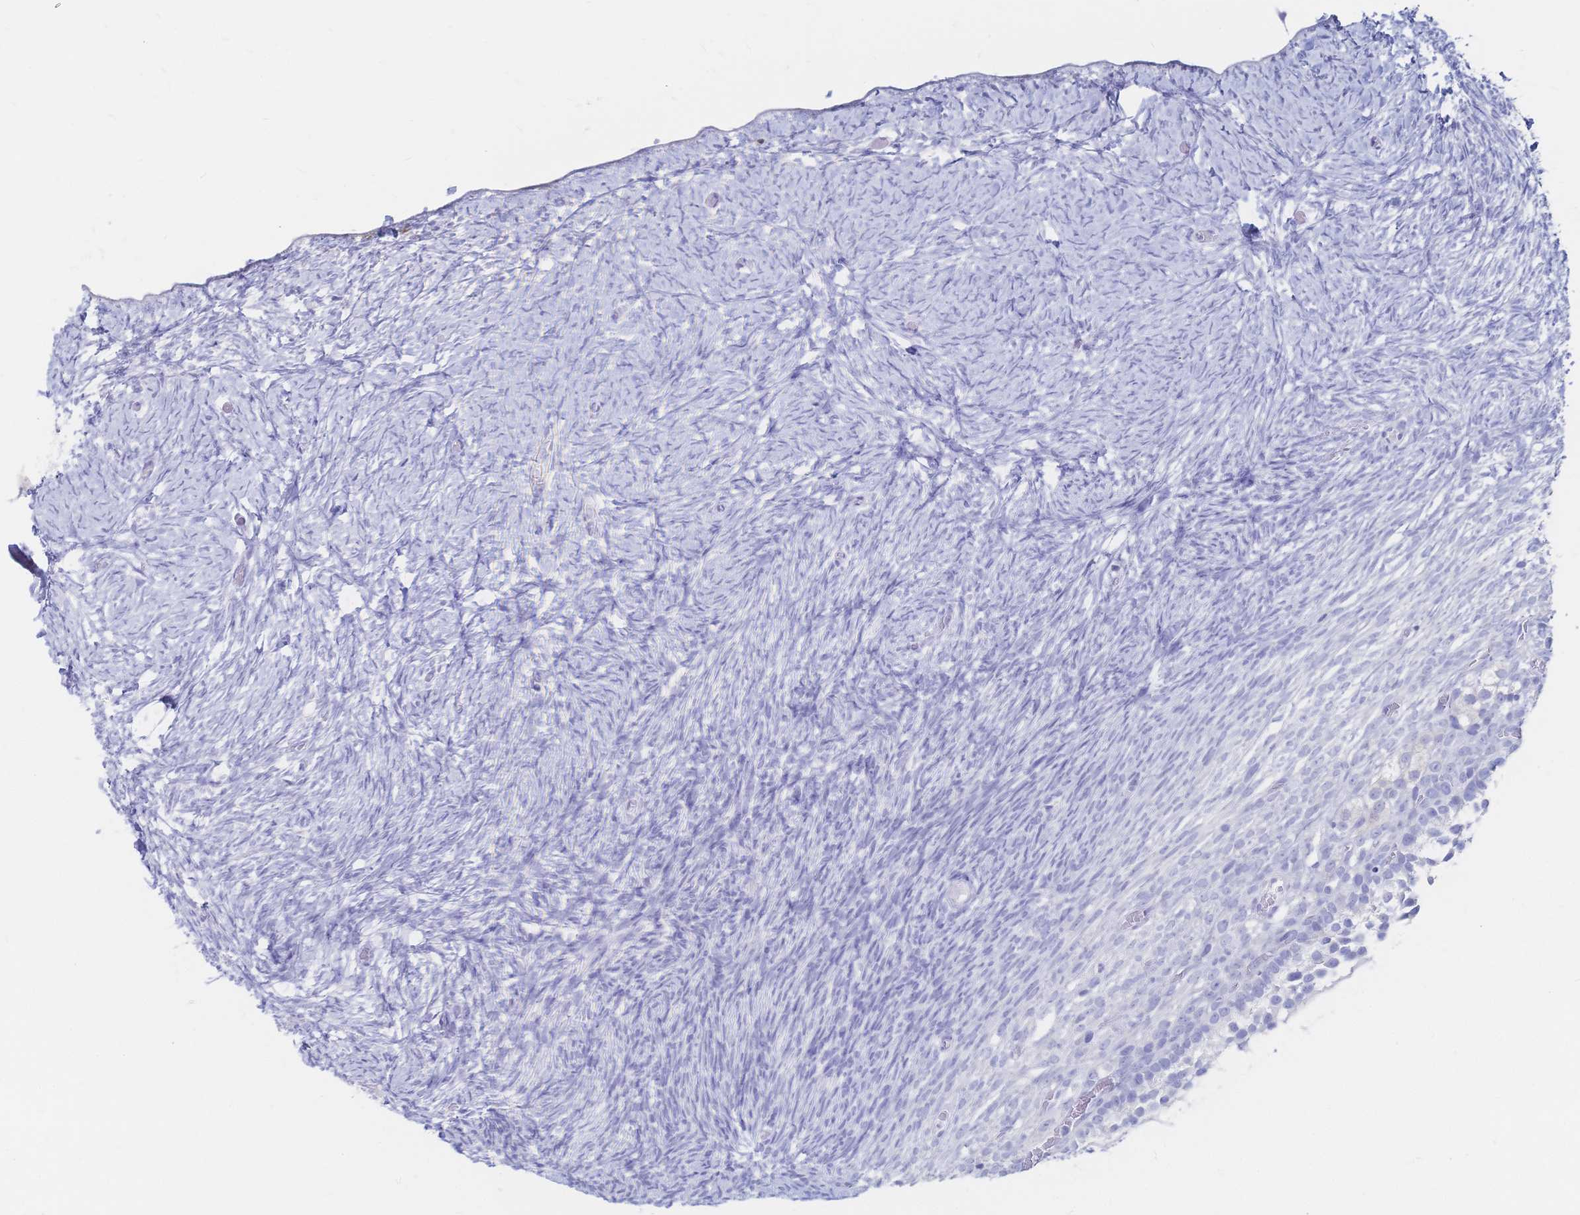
{"staining": {"intensity": "negative", "quantity": "none", "location": "none"}, "tissue": "ovary", "cell_type": "Ovarian stroma cells", "image_type": "normal", "snomed": [{"axis": "morphology", "description": "Normal tissue, NOS"}, {"axis": "topography", "description": "Ovary"}], "caption": "Protein analysis of normal ovary exhibits no significant positivity in ovarian stroma cells. (DAB immunohistochemistry, high magnification).", "gene": "IL2RB", "patient": {"sex": "female", "age": 39}}